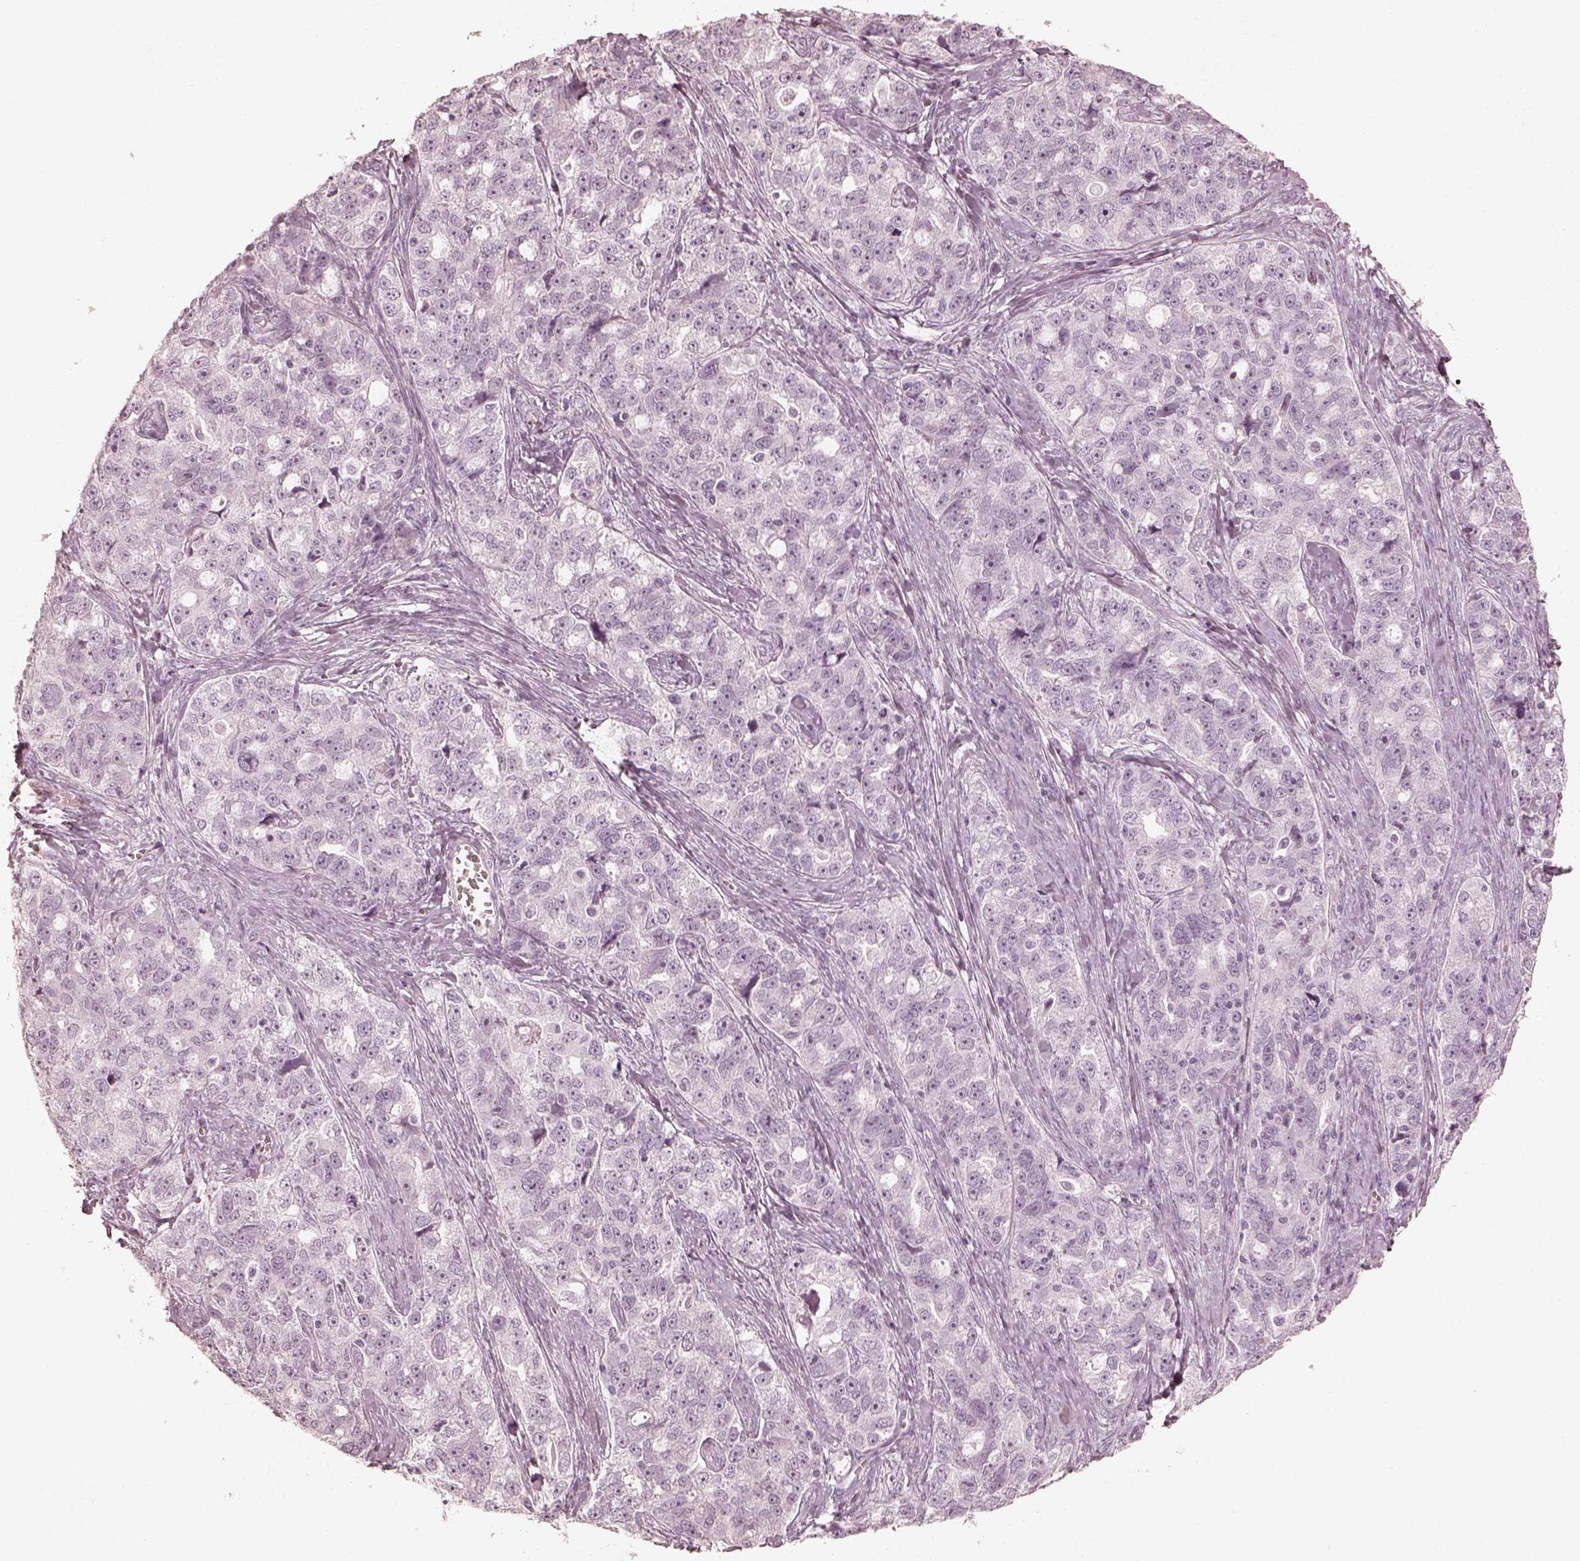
{"staining": {"intensity": "negative", "quantity": "none", "location": "none"}, "tissue": "ovarian cancer", "cell_type": "Tumor cells", "image_type": "cancer", "snomed": [{"axis": "morphology", "description": "Cystadenocarcinoma, serous, NOS"}, {"axis": "topography", "description": "Ovary"}], "caption": "A micrograph of ovarian cancer (serous cystadenocarcinoma) stained for a protein shows no brown staining in tumor cells.", "gene": "CALR3", "patient": {"sex": "female", "age": 51}}